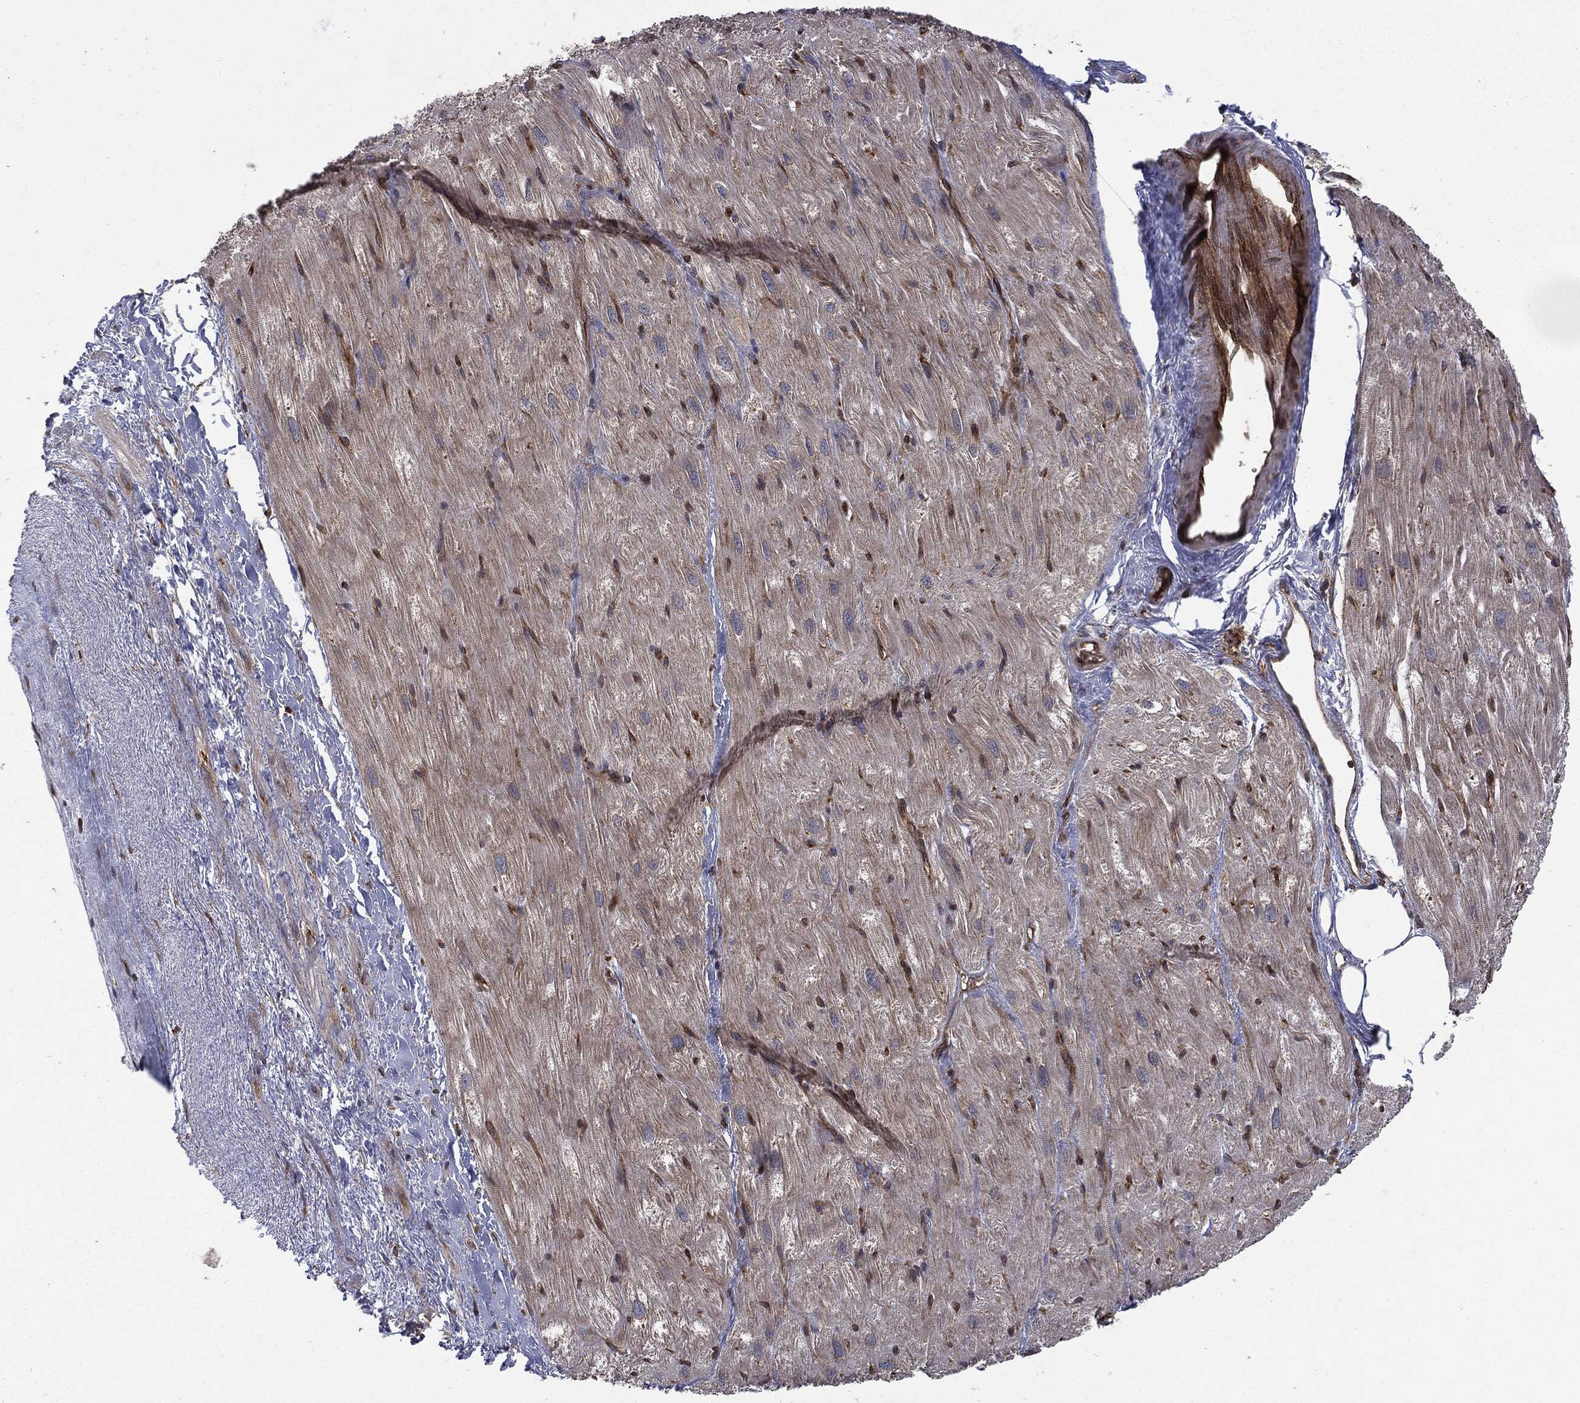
{"staining": {"intensity": "moderate", "quantity": "<25%", "location": "cytoplasmic/membranous"}, "tissue": "heart muscle", "cell_type": "Cardiomyocytes", "image_type": "normal", "snomed": [{"axis": "morphology", "description": "Normal tissue, NOS"}, {"axis": "topography", "description": "Heart"}], "caption": "Immunohistochemical staining of normal heart muscle demonstrates <25% levels of moderate cytoplasmic/membranous protein positivity in approximately <25% of cardiomyocytes.", "gene": "EIF2AK2", "patient": {"sex": "male", "age": 62}}